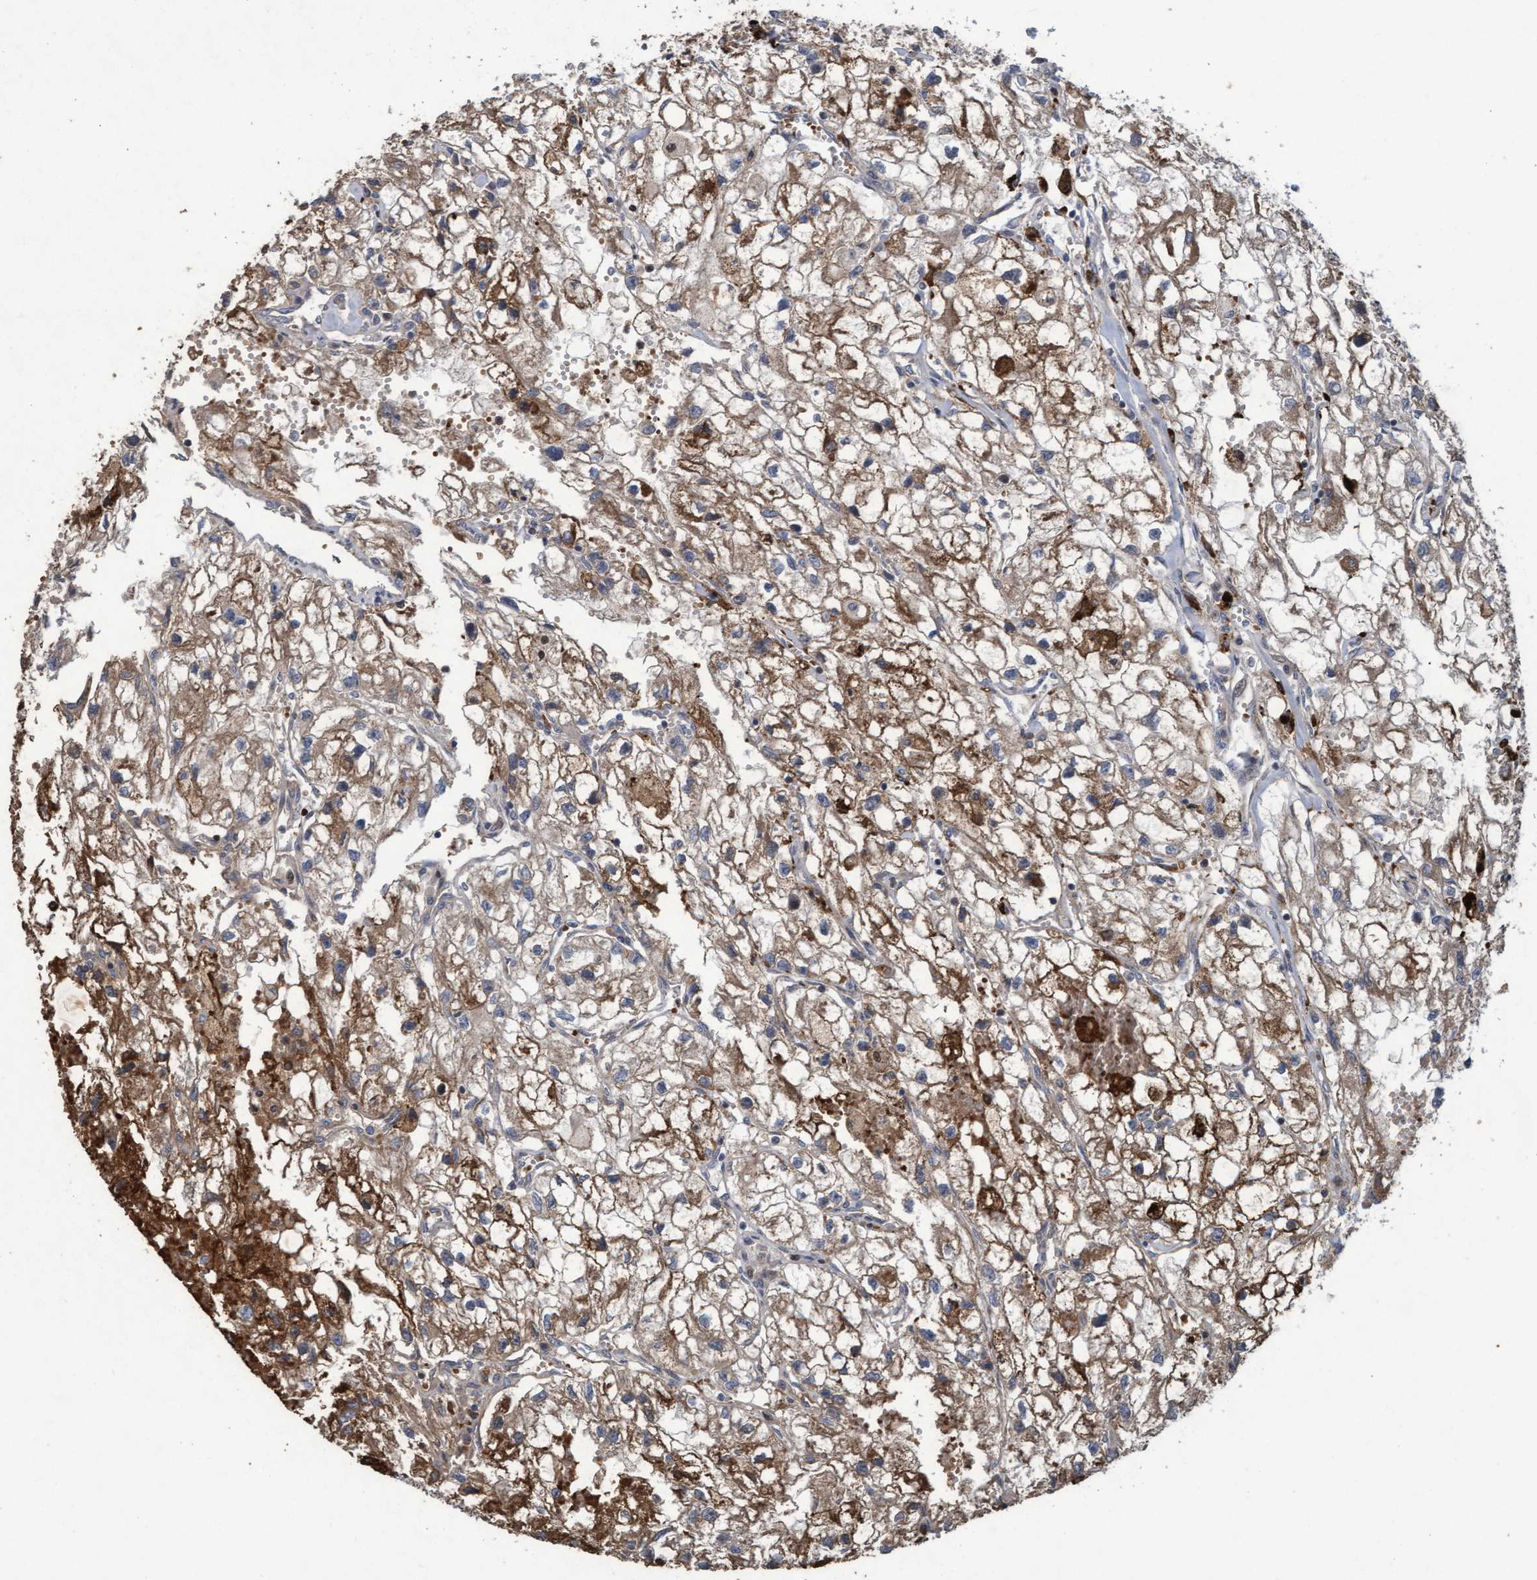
{"staining": {"intensity": "moderate", "quantity": ">75%", "location": "cytoplasmic/membranous"}, "tissue": "renal cancer", "cell_type": "Tumor cells", "image_type": "cancer", "snomed": [{"axis": "morphology", "description": "Adenocarcinoma, NOS"}, {"axis": "topography", "description": "Kidney"}], "caption": "Human adenocarcinoma (renal) stained for a protein (brown) exhibits moderate cytoplasmic/membranous positive staining in approximately >75% of tumor cells.", "gene": "KCNC2", "patient": {"sex": "female", "age": 70}}